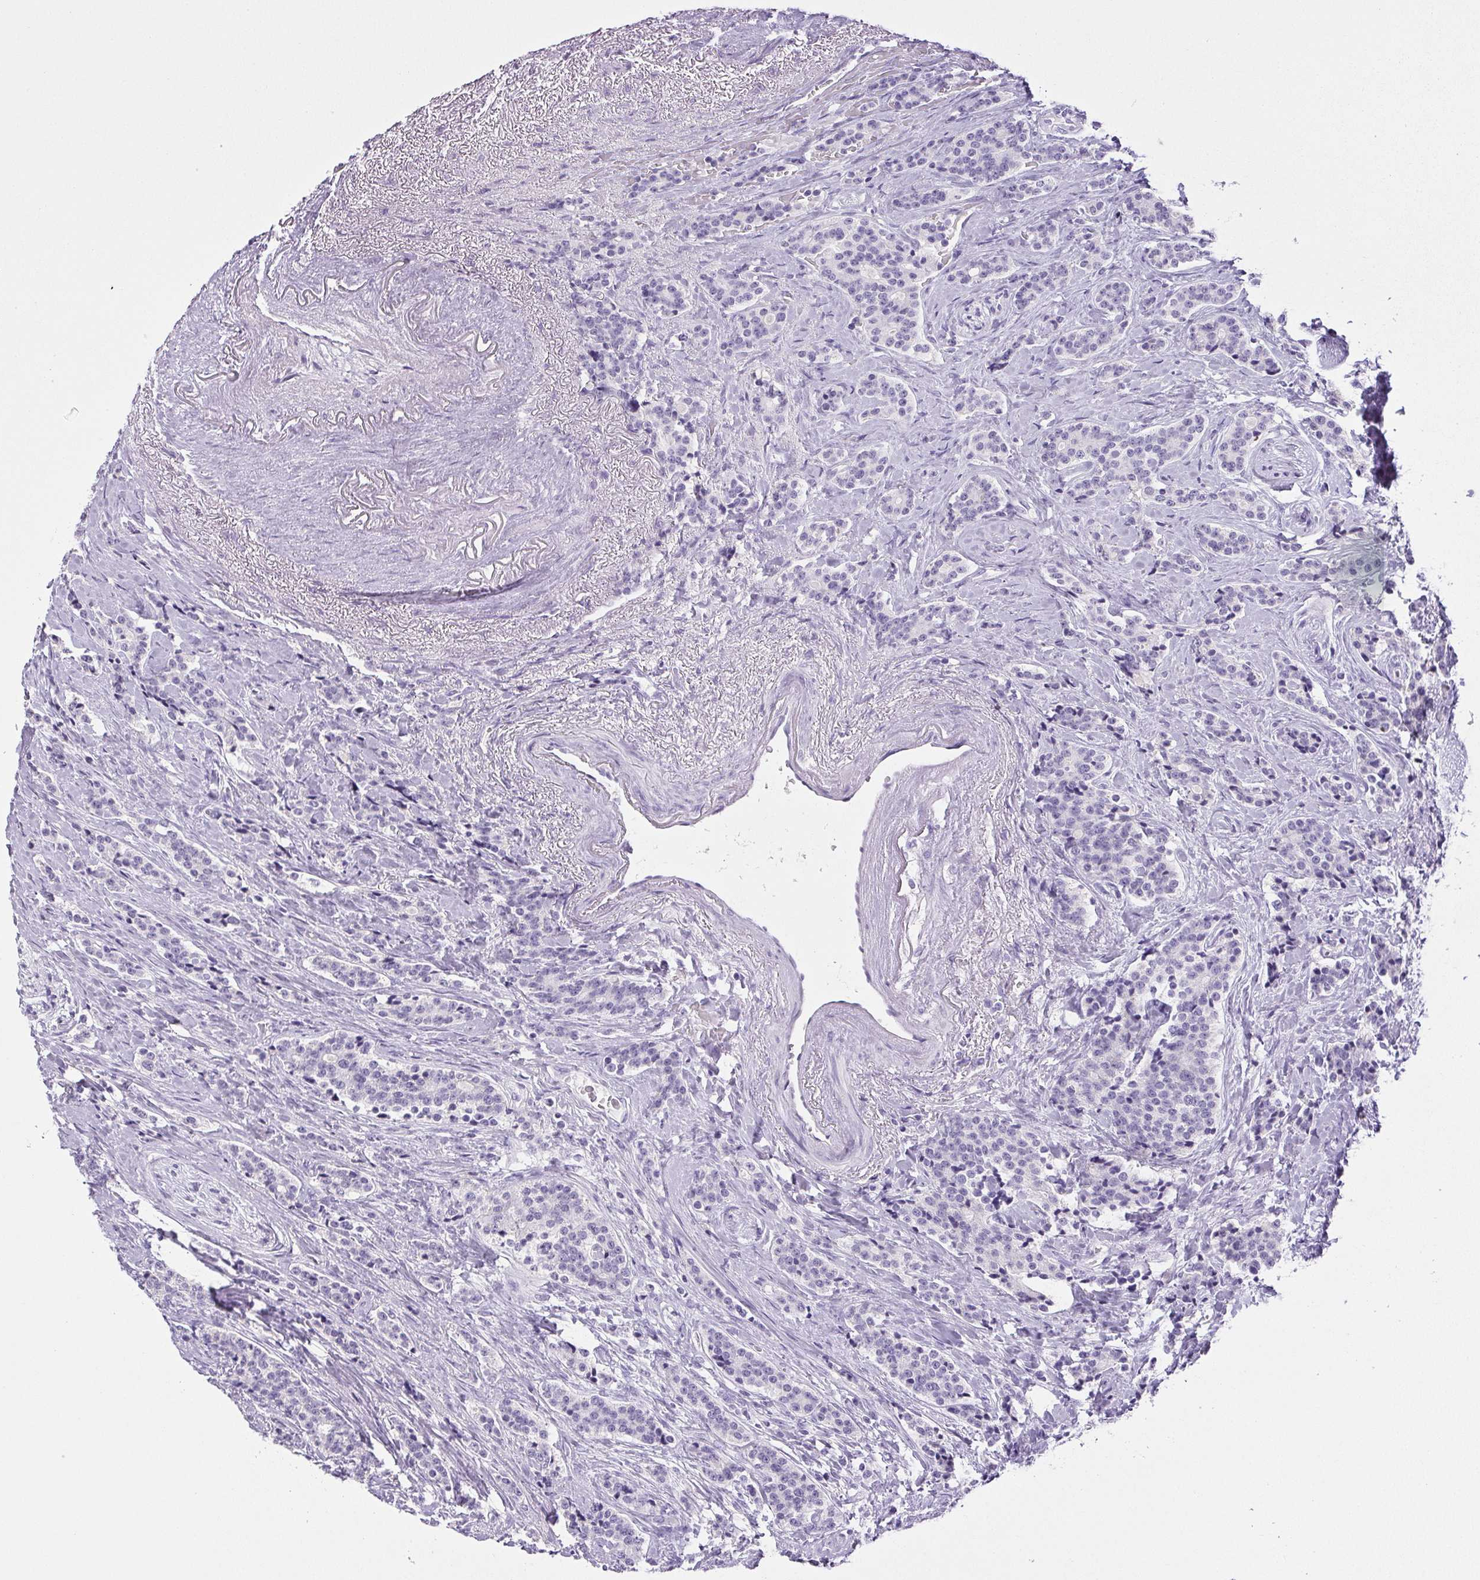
{"staining": {"intensity": "negative", "quantity": "none", "location": "none"}, "tissue": "carcinoid", "cell_type": "Tumor cells", "image_type": "cancer", "snomed": [{"axis": "morphology", "description": "Carcinoid, malignant, NOS"}, {"axis": "topography", "description": "Small intestine"}], "caption": "Protein analysis of malignant carcinoid reveals no significant expression in tumor cells.", "gene": "HLA-G", "patient": {"sex": "female", "age": 73}}